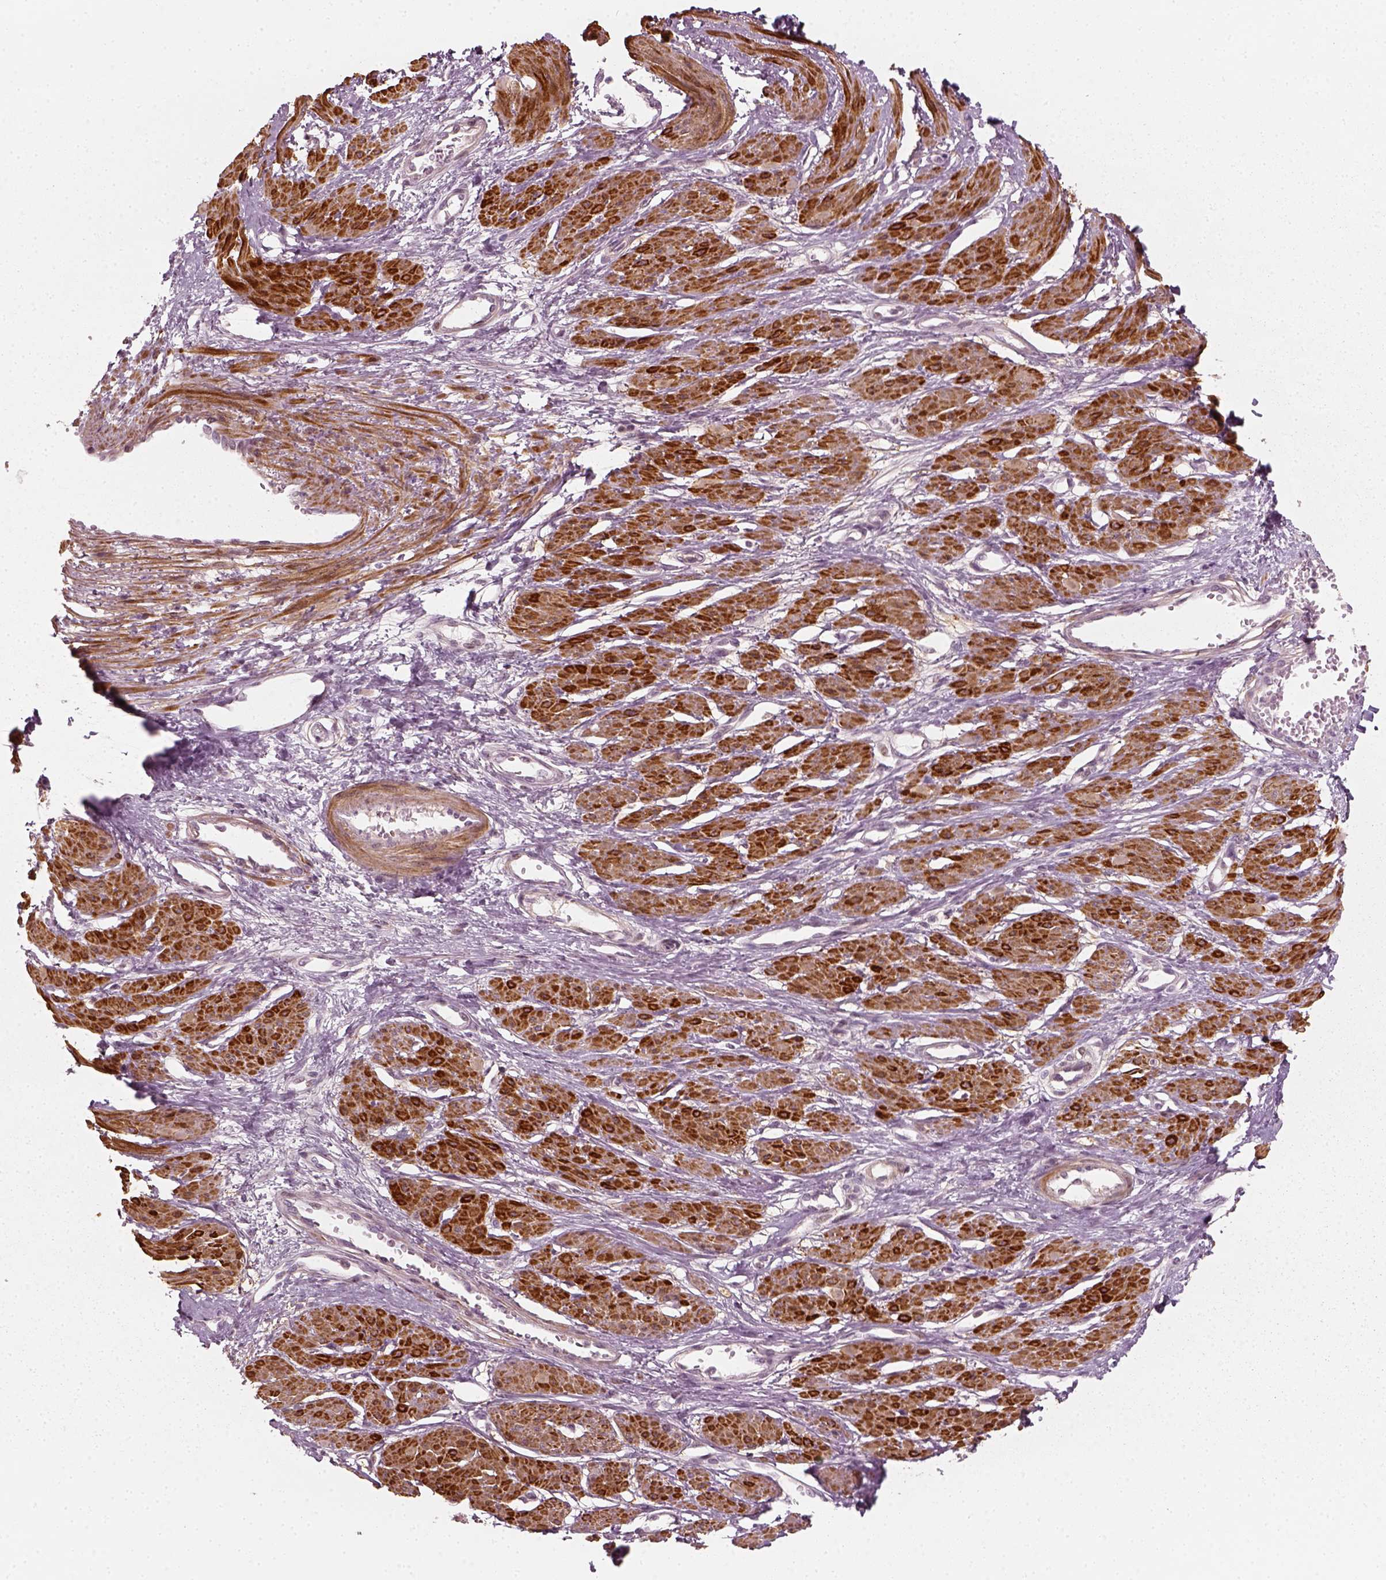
{"staining": {"intensity": "moderate", "quantity": ">75%", "location": "cytoplasmic/membranous"}, "tissue": "smooth muscle", "cell_type": "Smooth muscle cells", "image_type": "normal", "snomed": [{"axis": "morphology", "description": "Normal tissue, NOS"}, {"axis": "topography", "description": "Smooth muscle"}, {"axis": "topography", "description": "Uterus"}], "caption": "An immunohistochemistry image of unremarkable tissue is shown. Protein staining in brown shows moderate cytoplasmic/membranous positivity in smooth muscle within smooth muscle cells.", "gene": "MLIP", "patient": {"sex": "female", "age": 39}}